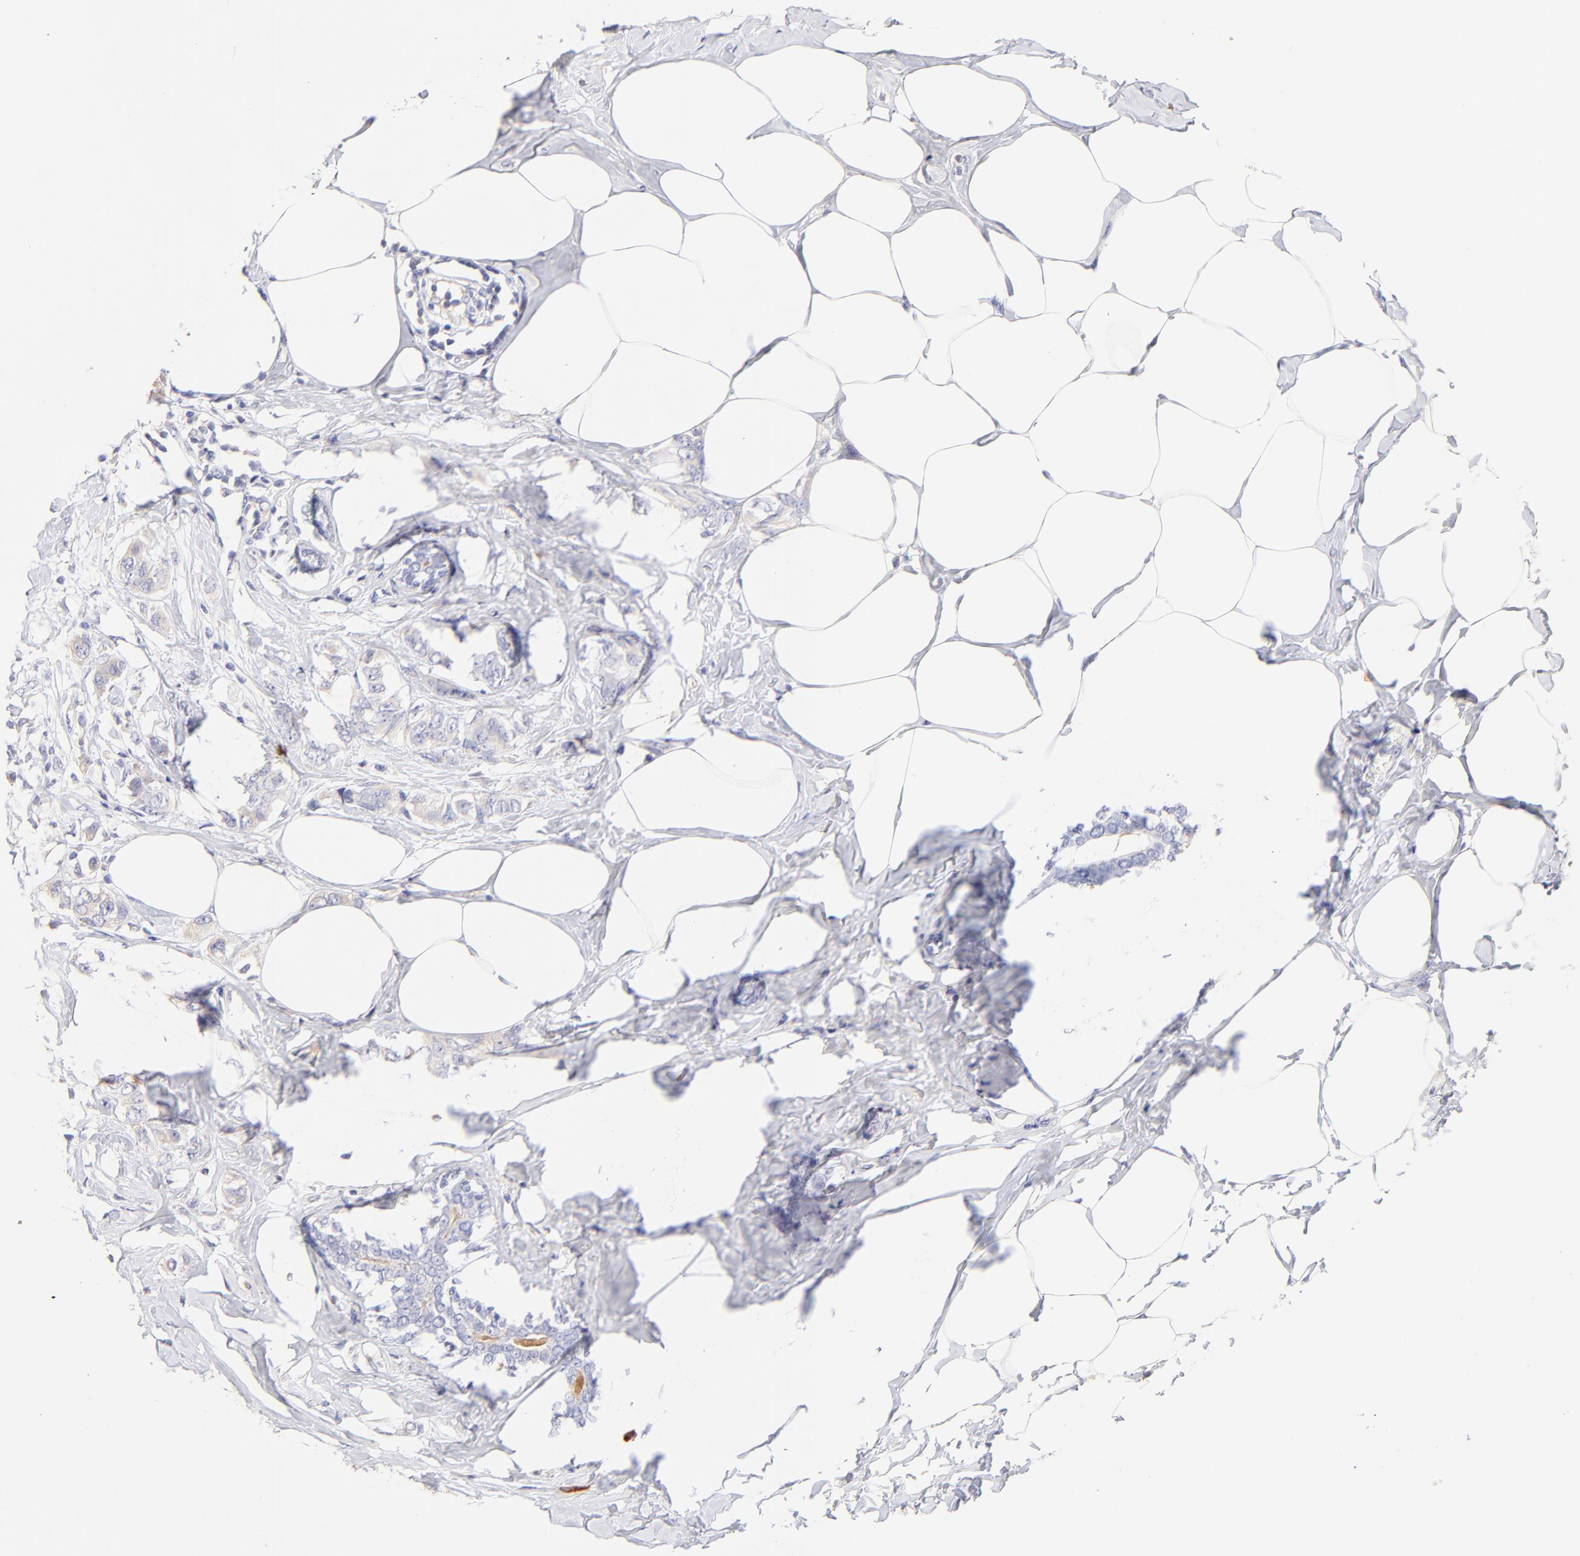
{"staining": {"intensity": "weak", "quantity": "<25%", "location": "cytoplasmic/membranous"}, "tissue": "breast cancer", "cell_type": "Tumor cells", "image_type": "cancer", "snomed": [{"axis": "morphology", "description": "Normal tissue, NOS"}, {"axis": "morphology", "description": "Duct carcinoma"}, {"axis": "topography", "description": "Breast"}], "caption": "IHC of human breast infiltrating ductal carcinoma demonstrates no expression in tumor cells.", "gene": "ASB9", "patient": {"sex": "female", "age": 50}}